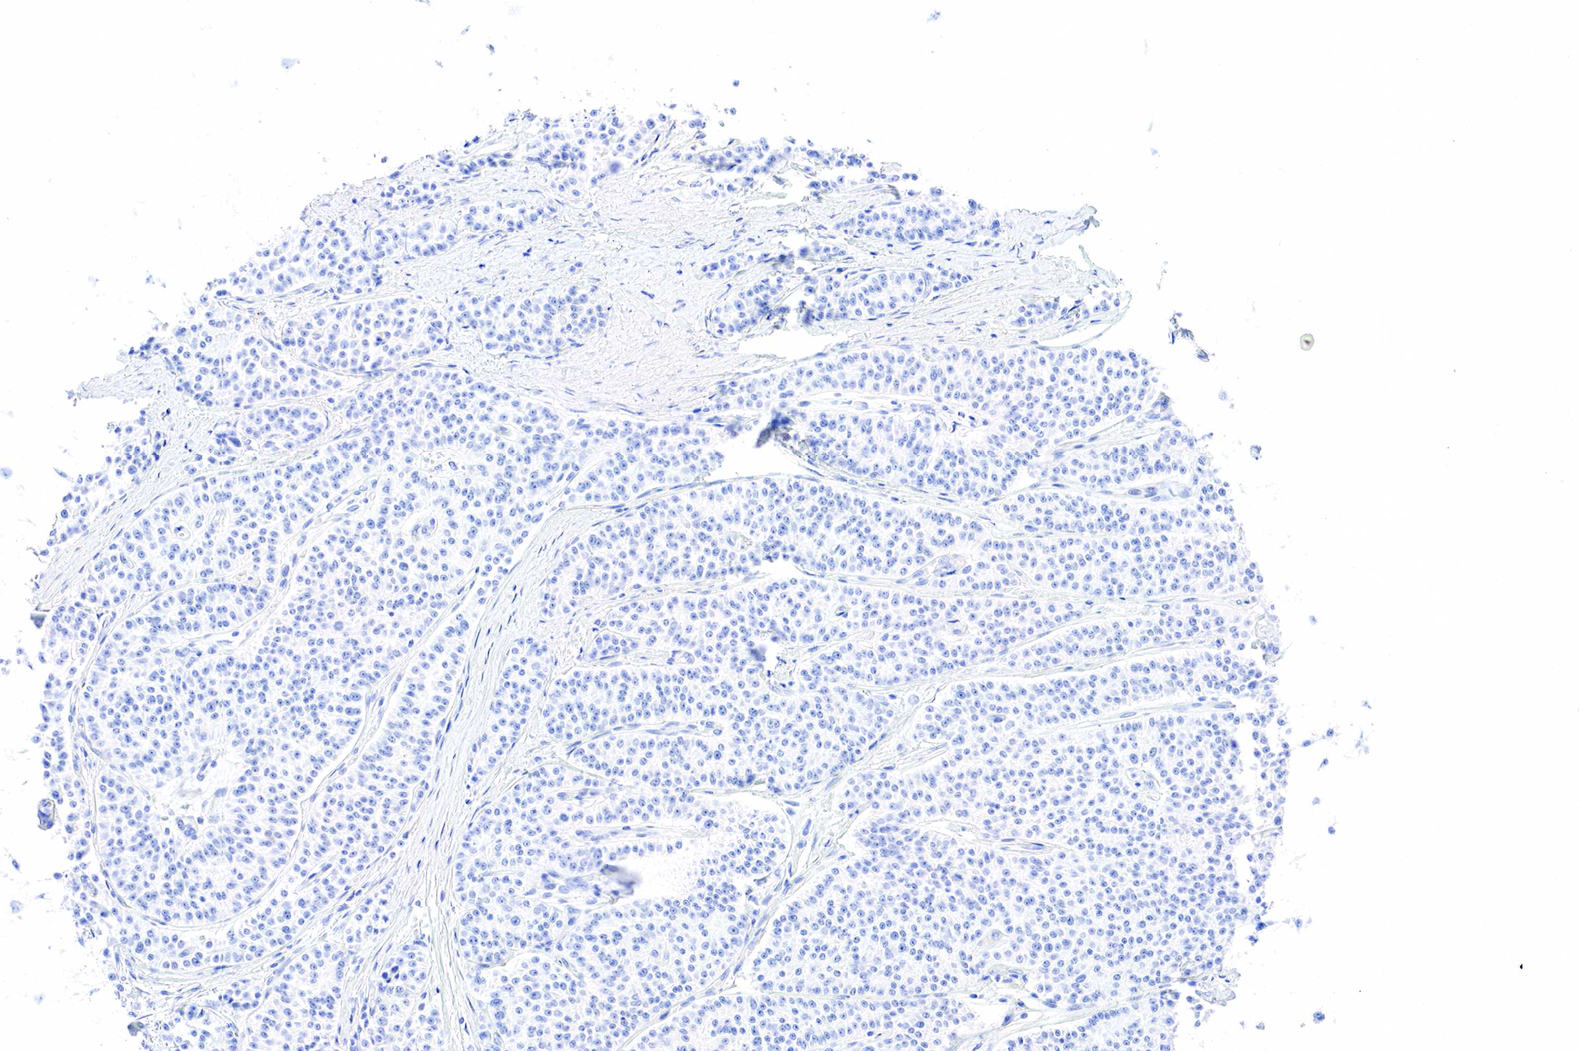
{"staining": {"intensity": "negative", "quantity": "none", "location": "none"}, "tissue": "carcinoid", "cell_type": "Tumor cells", "image_type": "cancer", "snomed": [{"axis": "morphology", "description": "Carcinoid, malignant, NOS"}, {"axis": "topography", "description": "Stomach"}], "caption": "Immunohistochemistry (IHC) histopathology image of human carcinoid stained for a protein (brown), which demonstrates no expression in tumor cells.", "gene": "KRT7", "patient": {"sex": "female", "age": 76}}